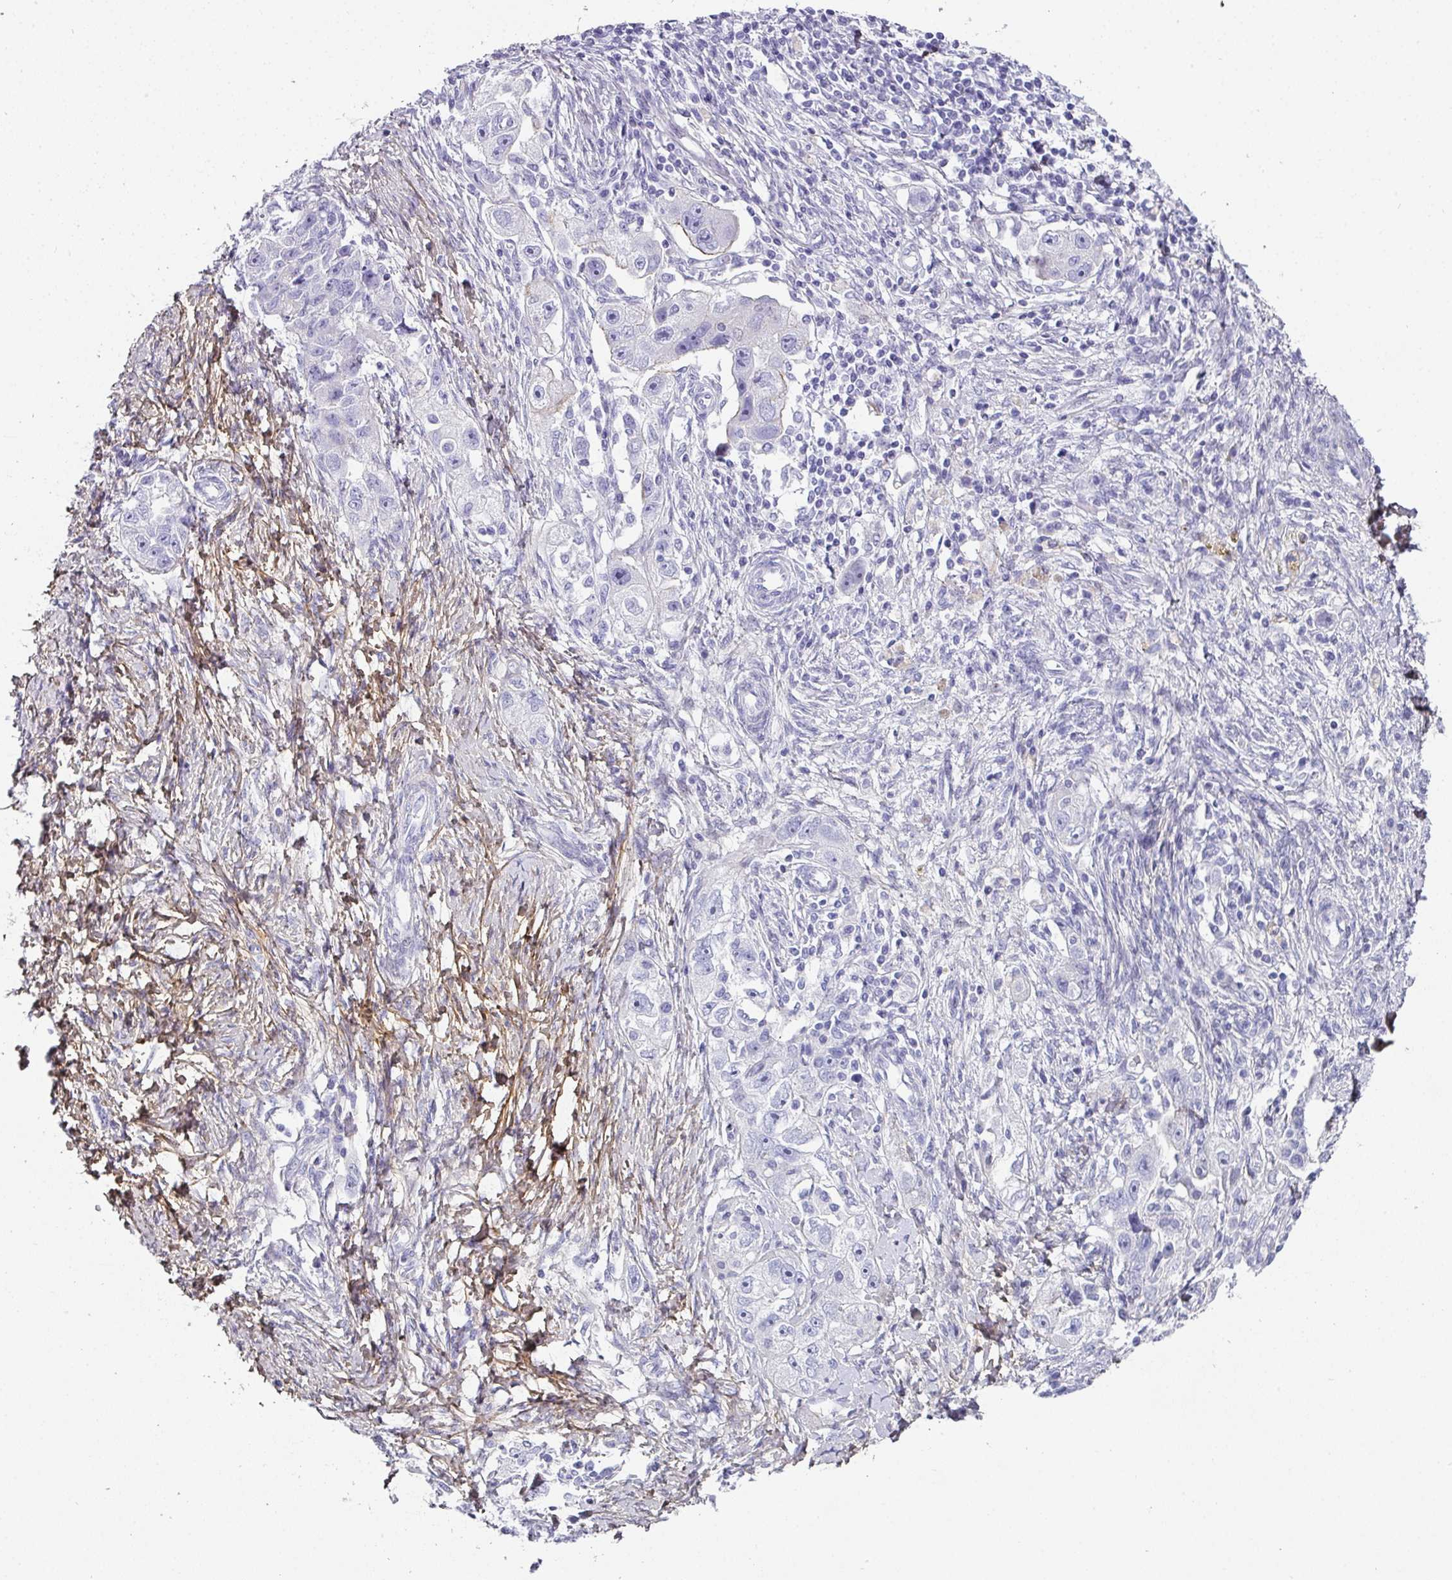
{"staining": {"intensity": "negative", "quantity": "none", "location": "none"}, "tissue": "ovarian cancer", "cell_type": "Tumor cells", "image_type": "cancer", "snomed": [{"axis": "morphology", "description": "Carcinoma, NOS"}, {"axis": "morphology", "description": "Cystadenocarcinoma, serous, NOS"}, {"axis": "topography", "description": "Ovary"}], "caption": "Photomicrograph shows no protein positivity in tumor cells of ovarian carcinoma tissue.", "gene": "ANKRD29", "patient": {"sex": "female", "age": 69}}